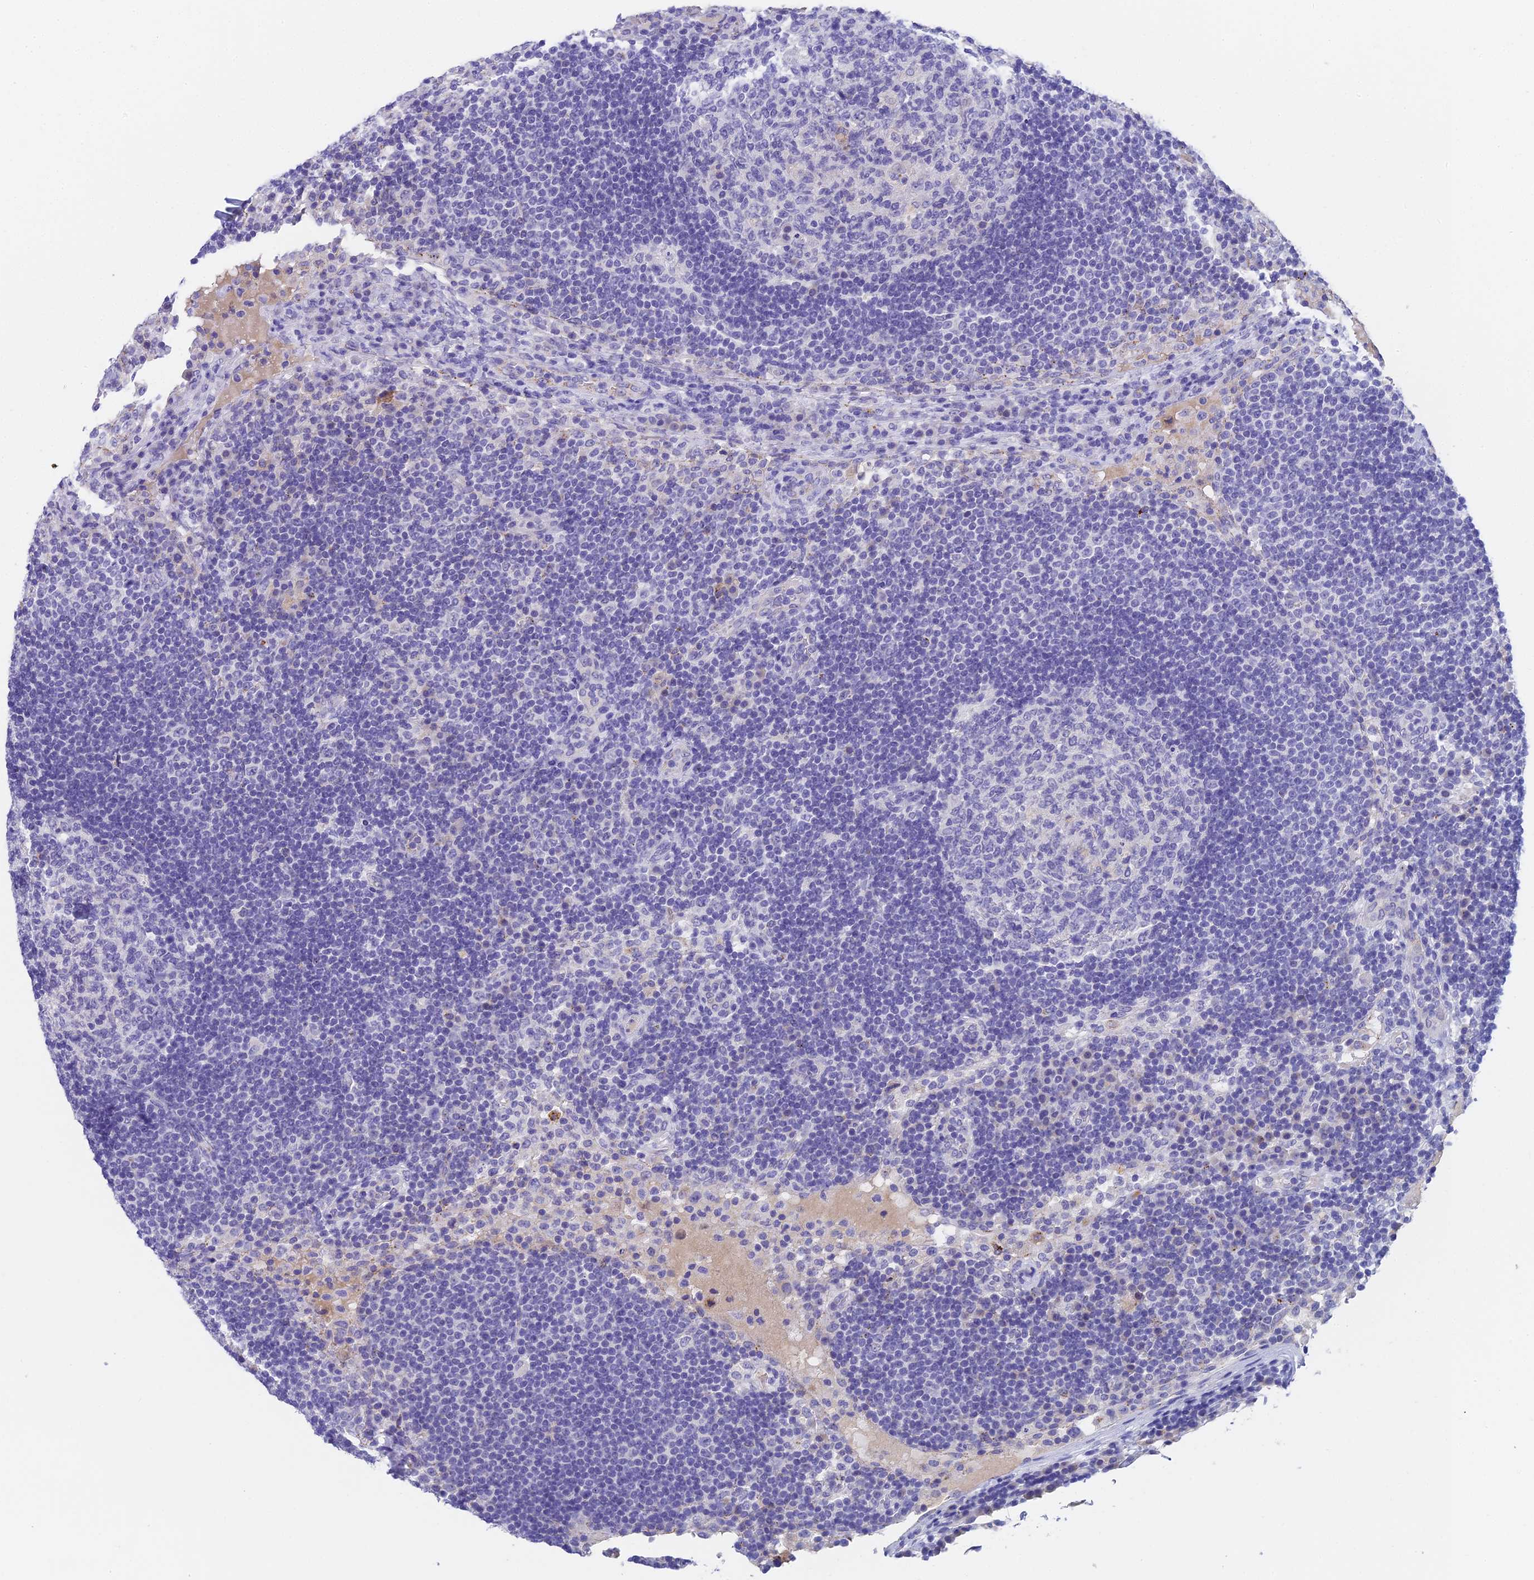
{"staining": {"intensity": "negative", "quantity": "none", "location": "none"}, "tissue": "lymph node", "cell_type": "Germinal center cells", "image_type": "normal", "snomed": [{"axis": "morphology", "description": "Normal tissue, NOS"}, {"axis": "topography", "description": "Lymph node"}], "caption": "The IHC micrograph has no significant positivity in germinal center cells of lymph node. (DAB IHC with hematoxylin counter stain).", "gene": "ADAMTS13", "patient": {"sex": "female", "age": 53}}